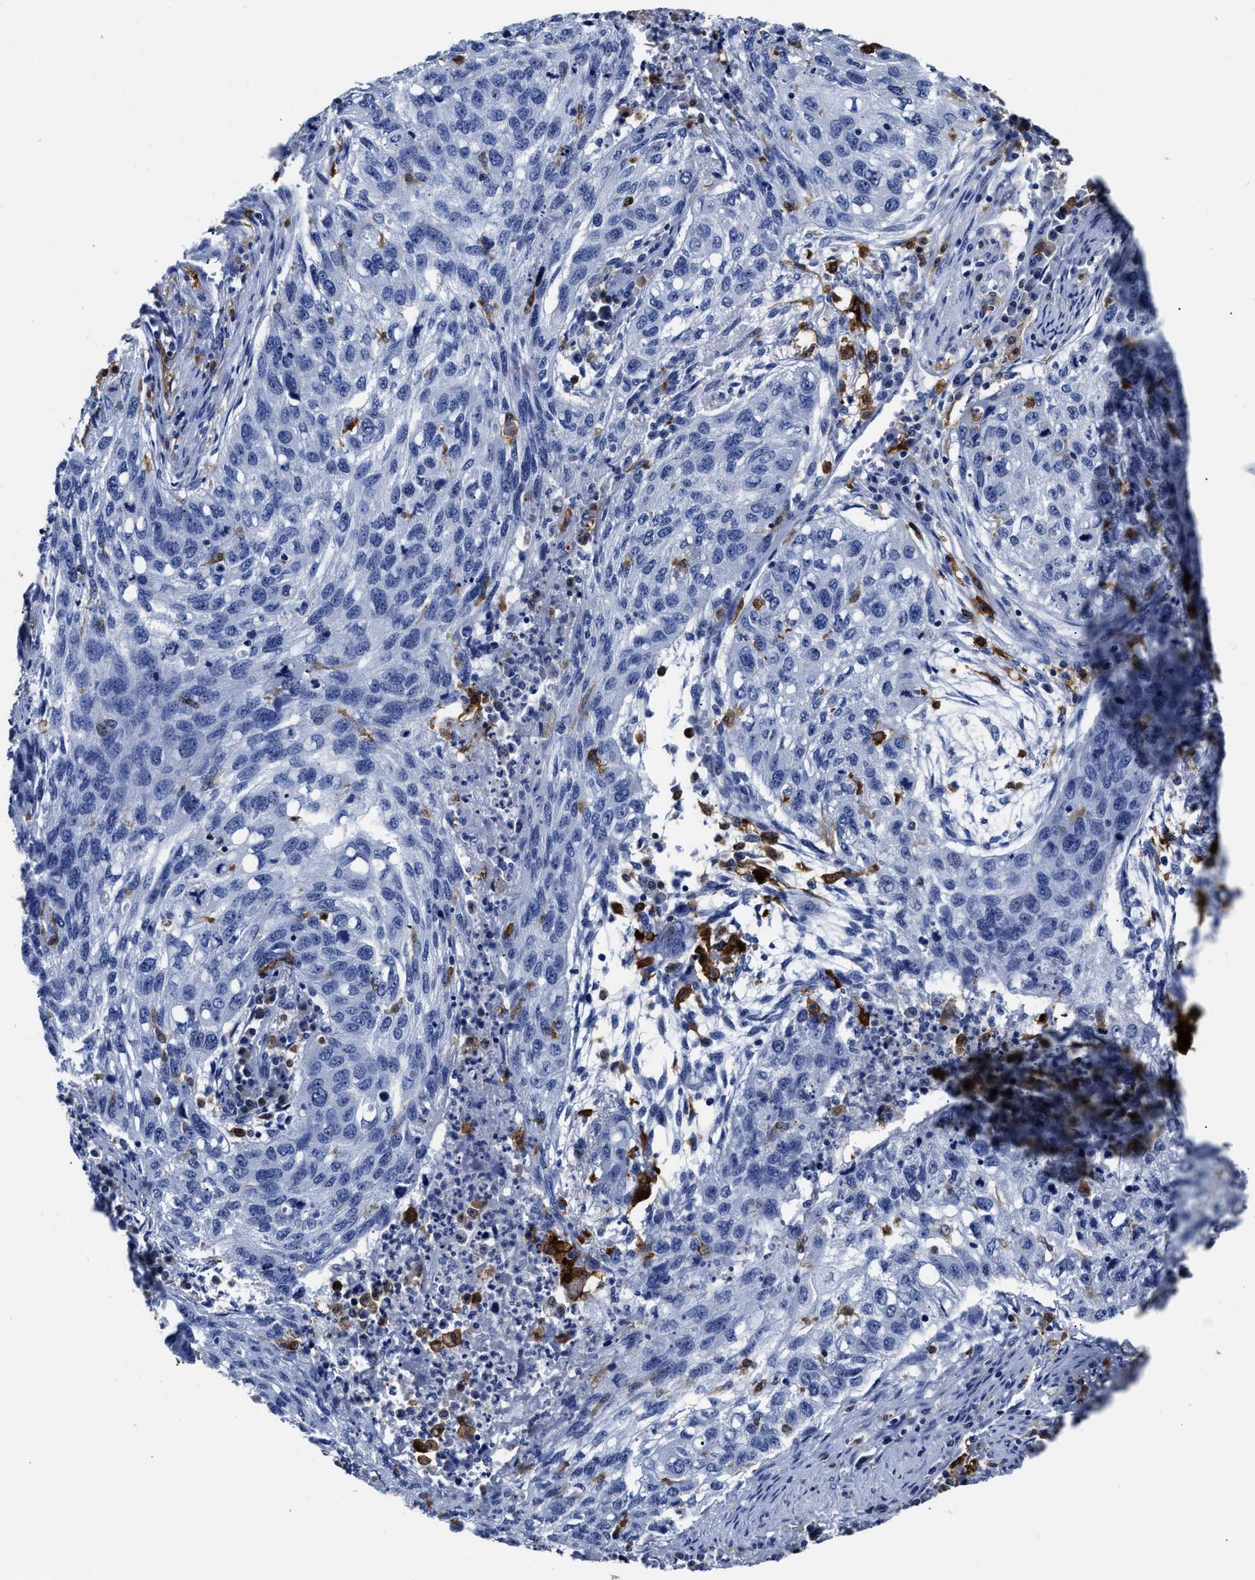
{"staining": {"intensity": "negative", "quantity": "none", "location": "none"}, "tissue": "lung cancer", "cell_type": "Tumor cells", "image_type": "cancer", "snomed": [{"axis": "morphology", "description": "Squamous cell carcinoma, NOS"}, {"axis": "topography", "description": "Lung"}], "caption": "A high-resolution image shows immunohistochemistry staining of lung cancer, which reveals no significant expression in tumor cells.", "gene": "PRPF4B", "patient": {"sex": "female", "age": 63}}